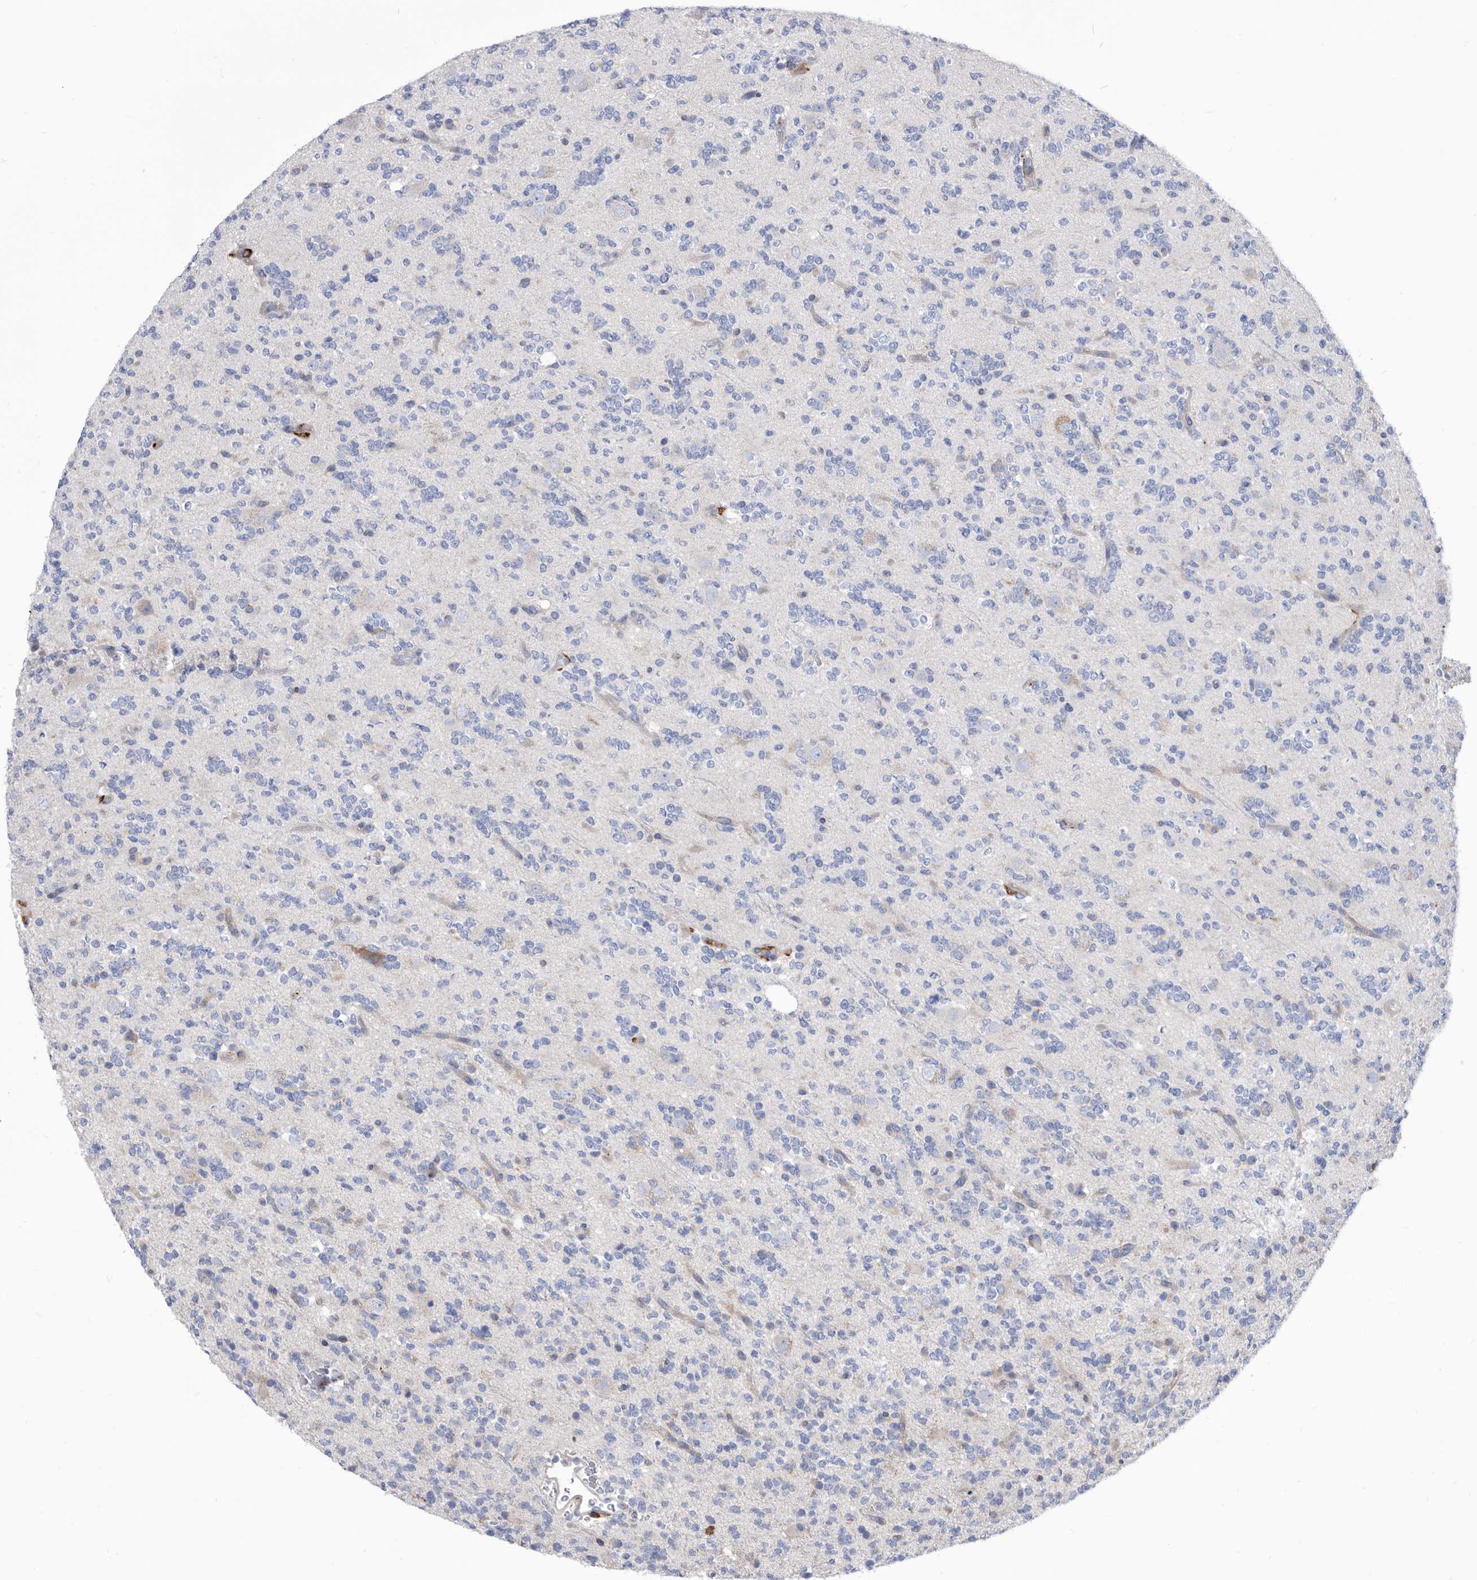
{"staining": {"intensity": "negative", "quantity": "none", "location": "none"}, "tissue": "glioma", "cell_type": "Tumor cells", "image_type": "cancer", "snomed": [{"axis": "morphology", "description": "Glioma, malignant, High grade"}, {"axis": "topography", "description": "Brain"}], "caption": "An image of human glioma is negative for staining in tumor cells. (Brightfield microscopy of DAB (3,3'-diaminobenzidine) immunohistochemistry at high magnification).", "gene": "SMG7", "patient": {"sex": "female", "age": 62}}